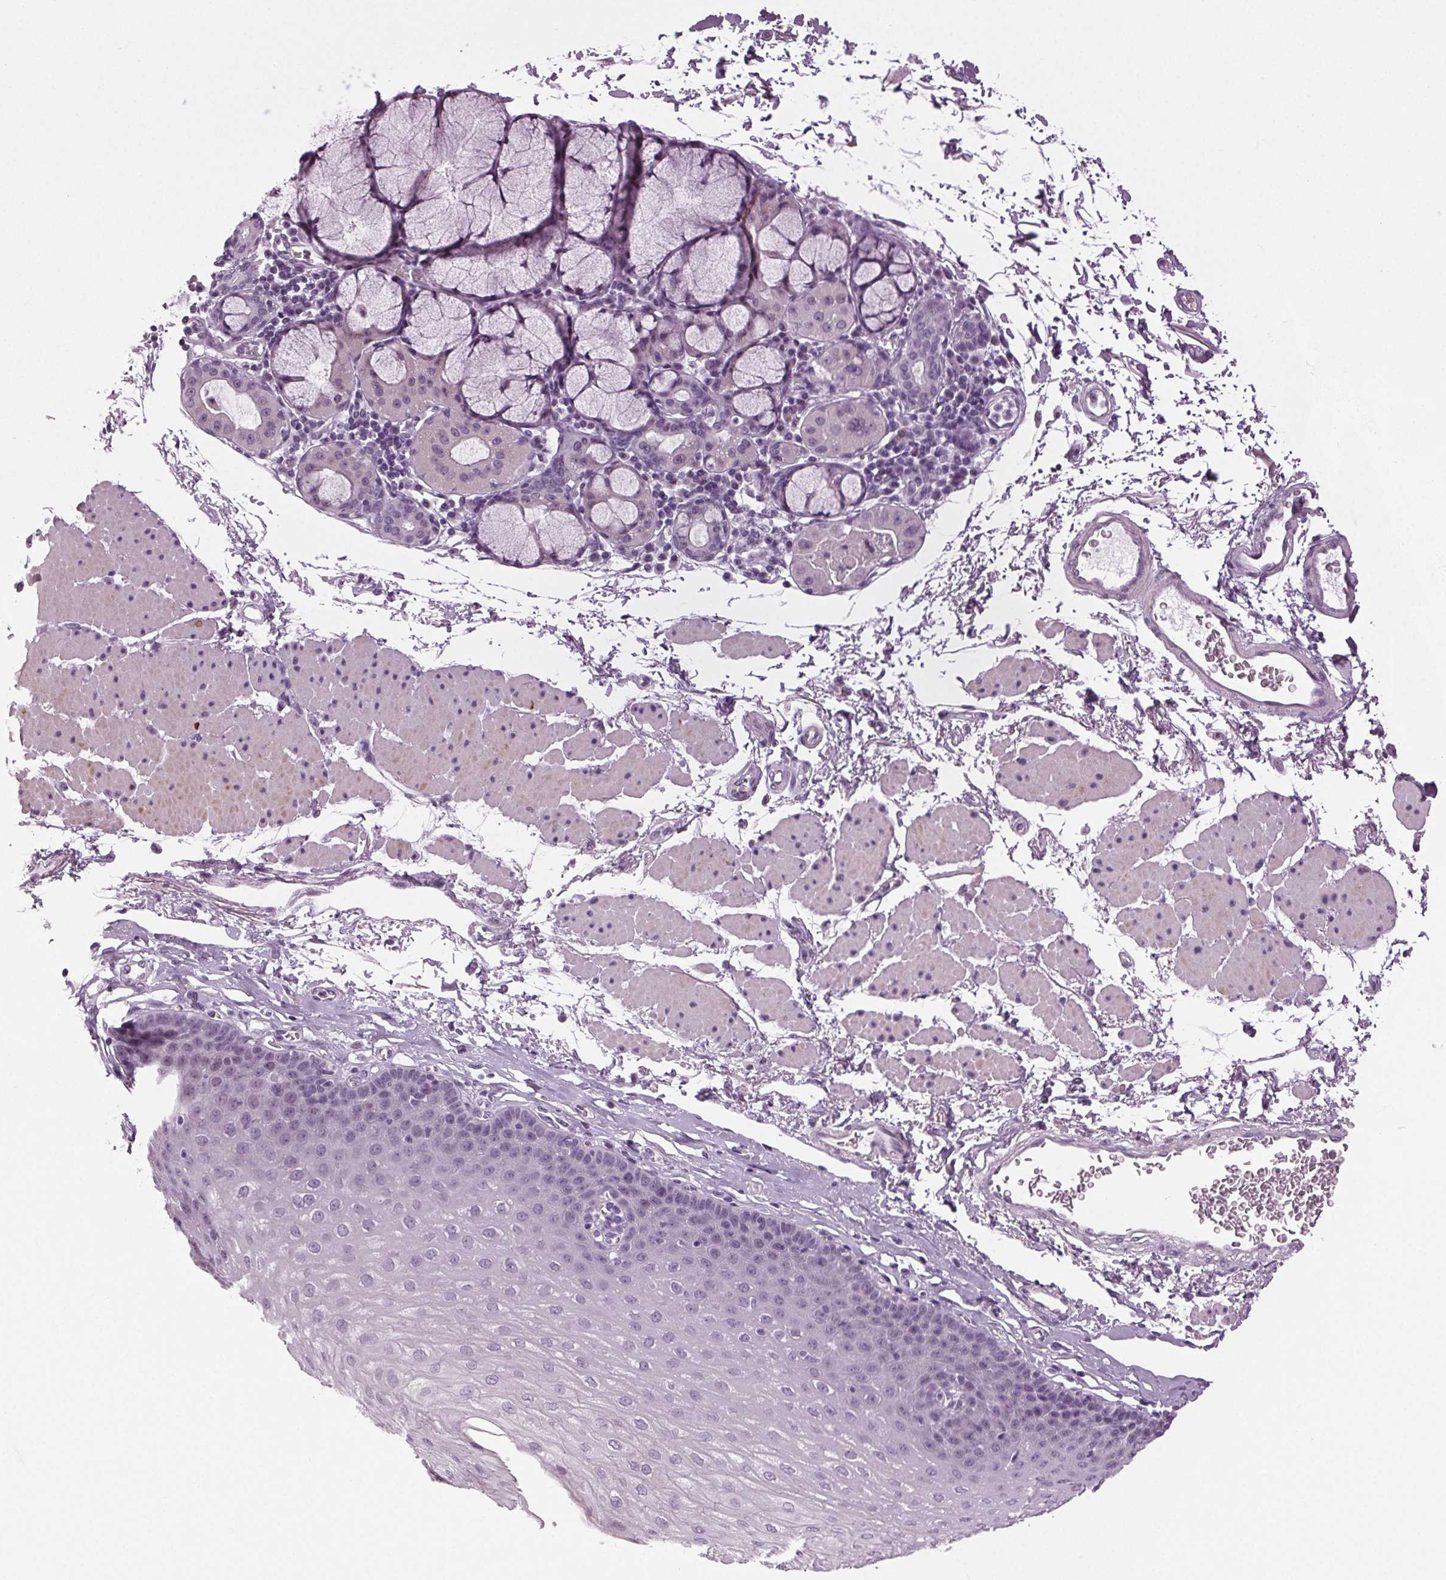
{"staining": {"intensity": "negative", "quantity": "none", "location": "none"}, "tissue": "esophagus", "cell_type": "Squamous epithelial cells", "image_type": "normal", "snomed": [{"axis": "morphology", "description": "Normal tissue, NOS"}, {"axis": "topography", "description": "Esophagus"}], "caption": "Immunohistochemistry histopathology image of normal human esophagus stained for a protein (brown), which reveals no expression in squamous epithelial cells.", "gene": "DNAH12", "patient": {"sex": "female", "age": 81}}